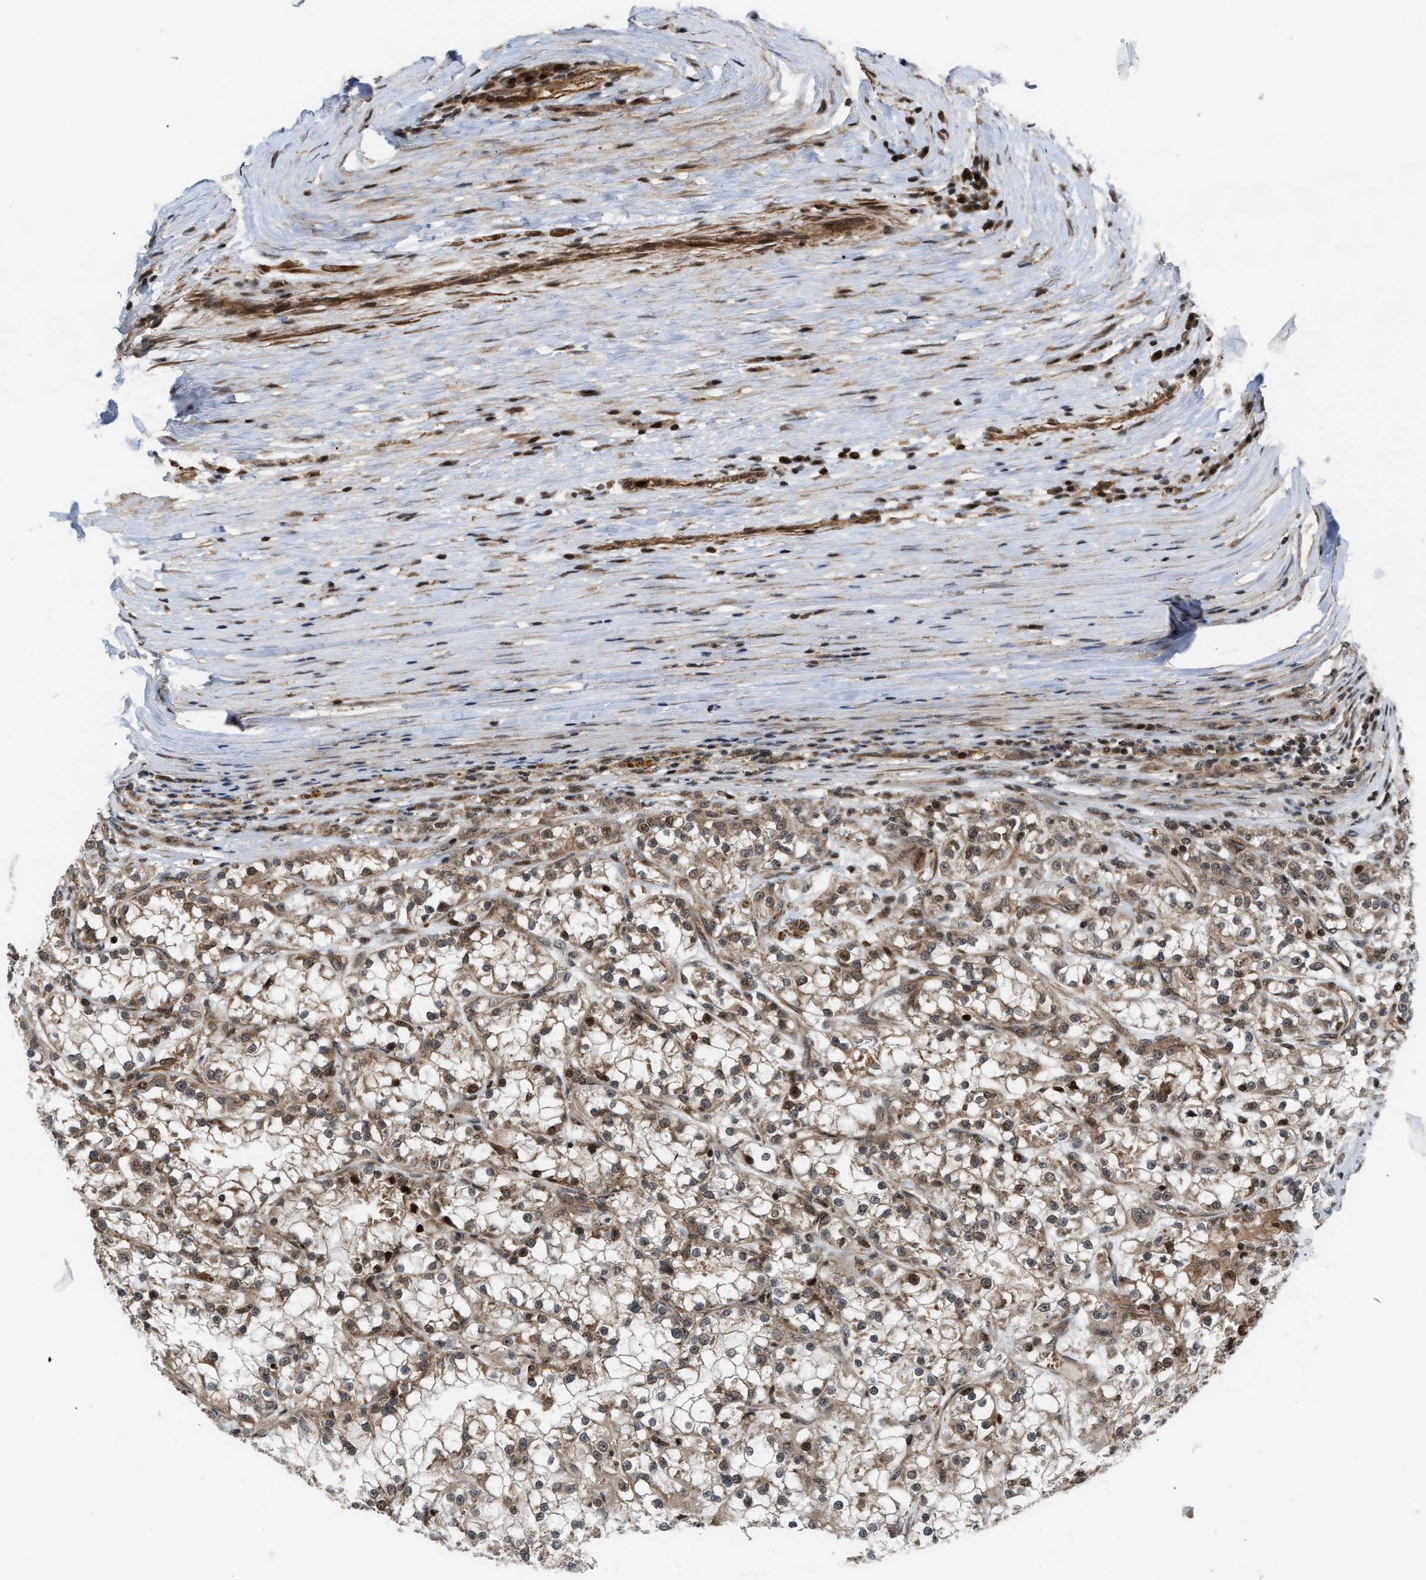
{"staining": {"intensity": "weak", "quantity": ">75%", "location": "cytoplasmic/membranous,nuclear"}, "tissue": "renal cancer", "cell_type": "Tumor cells", "image_type": "cancer", "snomed": [{"axis": "morphology", "description": "Adenocarcinoma, NOS"}, {"axis": "topography", "description": "Kidney"}], "caption": "Protein staining demonstrates weak cytoplasmic/membranous and nuclear staining in approximately >75% of tumor cells in adenocarcinoma (renal).", "gene": "STAU2", "patient": {"sex": "female", "age": 52}}